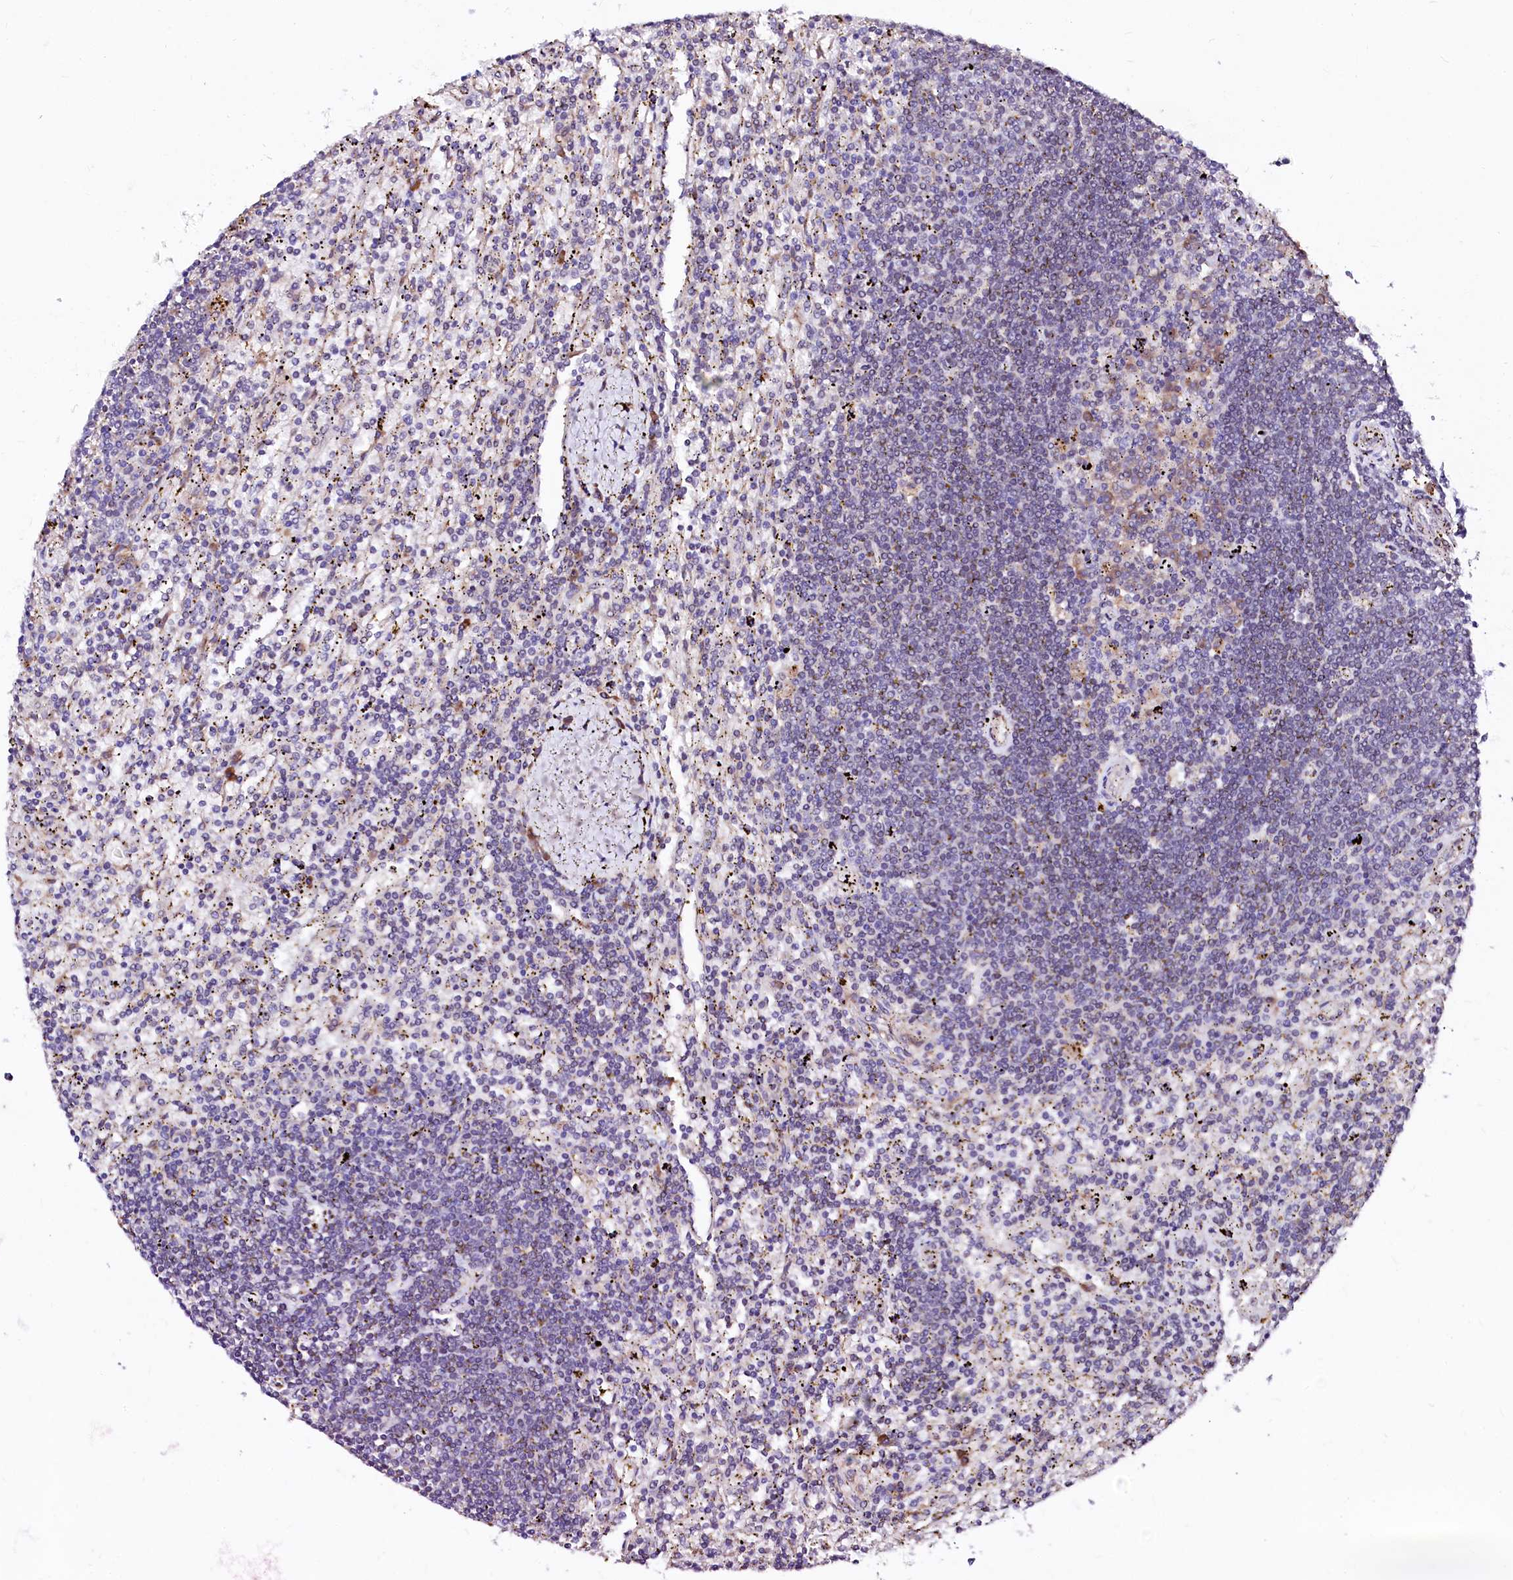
{"staining": {"intensity": "negative", "quantity": "none", "location": "none"}, "tissue": "lymphoma", "cell_type": "Tumor cells", "image_type": "cancer", "snomed": [{"axis": "morphology", "description": "Malignant lymphoma, non-Hodgkin's type, Low grade"}, {"axis": "topography", "description": "Spleen"}], "caption": "Image shows no significant protein expression in tumor cells of low-grade malignant lymphoma, non-Hodgkin's type.", "gene": "GPR176", "patient": {"sex": "male", "age": 76}}